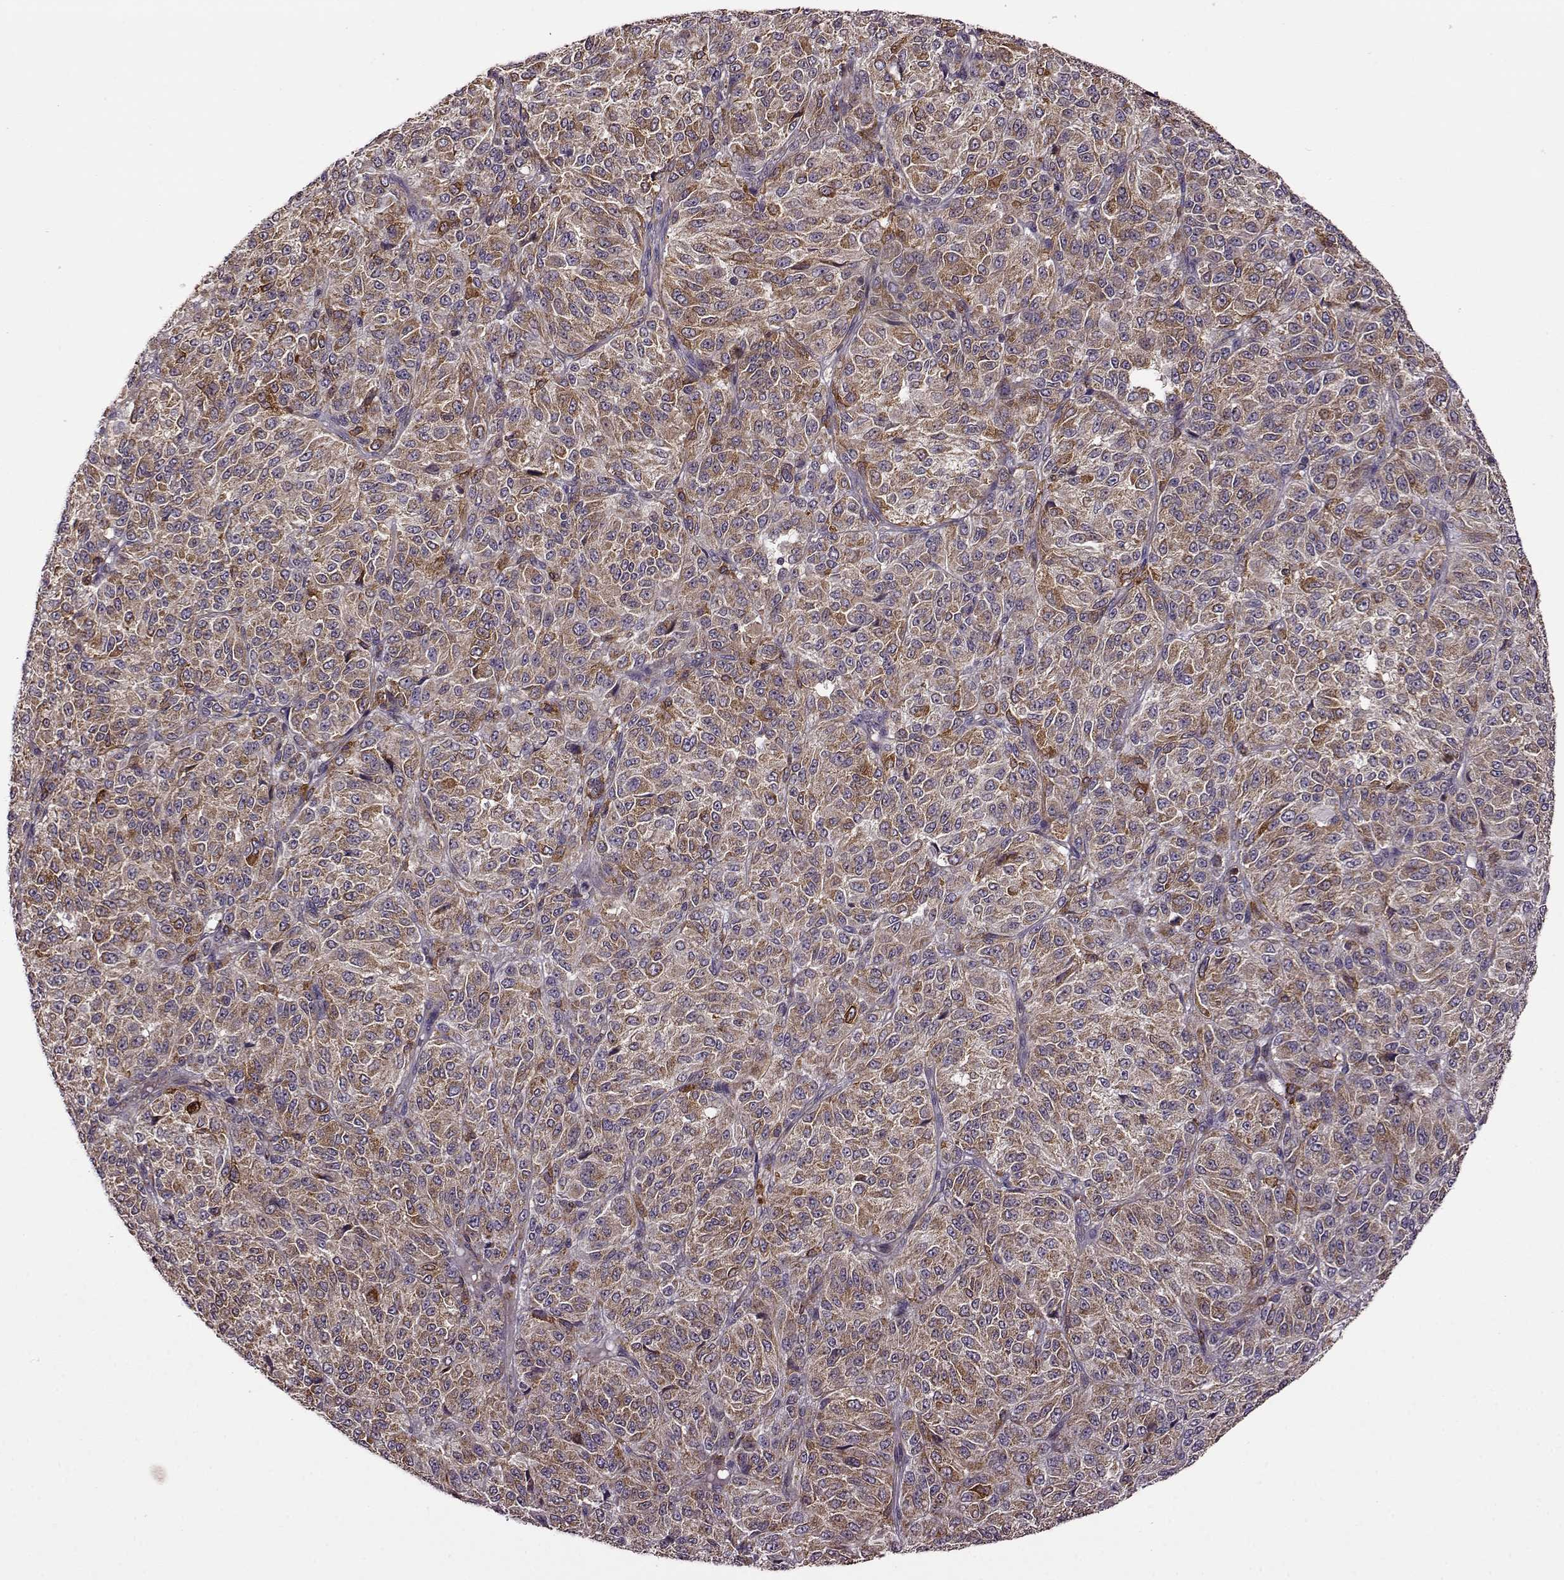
{"staining": {"intensity": "moderate", "quantity": ">75%", "location": "cytoplasmic/membranous"}, "tissue": "melanoma", "cell_type": "Tumor cells", "image_type": "cancer", "snomed": [{"axis": "morphology", "description": "Malignant melanoma, Metastatic site"}, {"axis": "topography", "description": "Brain"}], "caption": "Malignant melanoma (metastatic site) was stained to show a protein in brown. There is medium levels of moderate cytoplasmic/membranous staining in about >75% of tumor cells.", "gene": "MTSS1", "patient": {"sex": "female", "age": 56}}